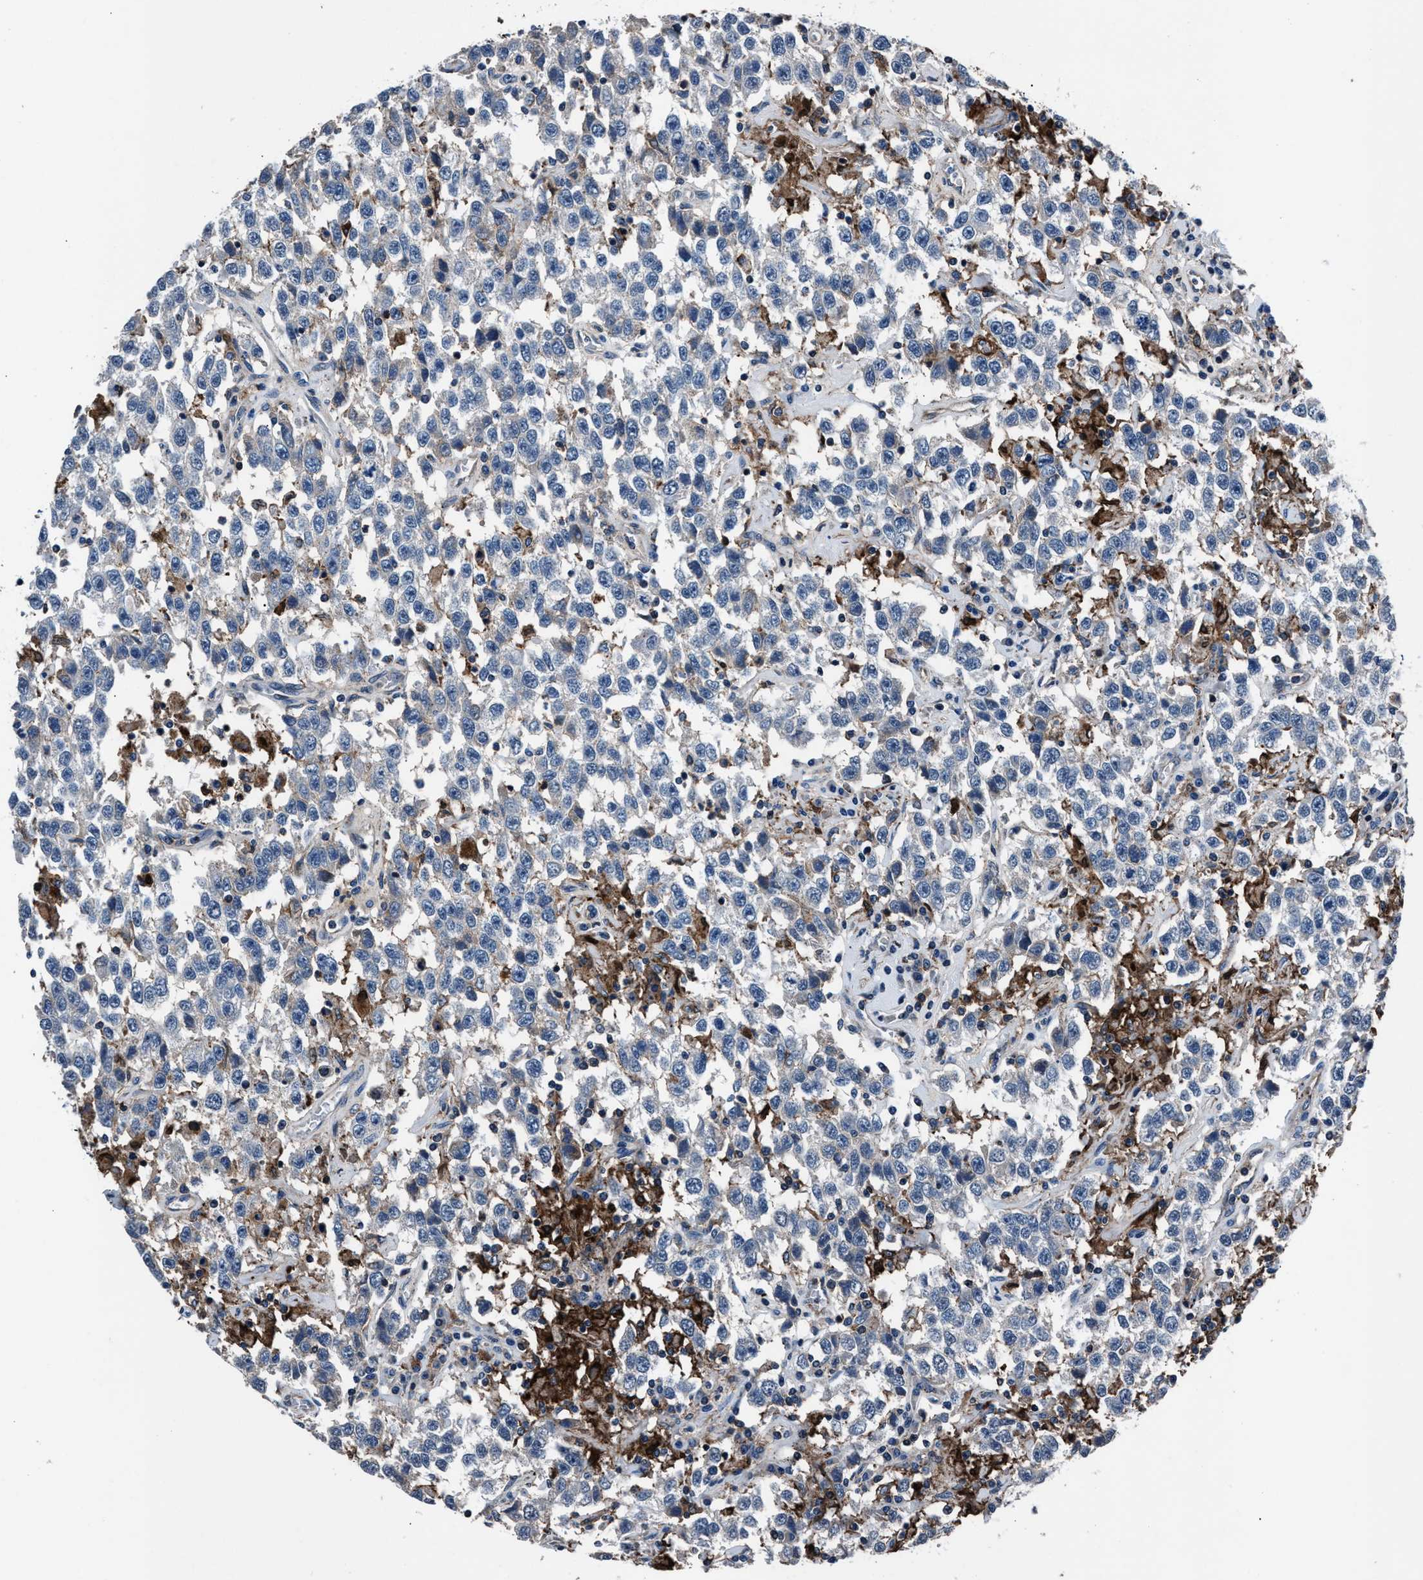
{"staining": {"intensity": "negative", "quantity": "none", "location": "none"}, "tissue": "testis cancer", "cell_type": "Tumor cells", "image_type": "cancer", "snomed": [{"axis": "morphology", "description": "Seminoma, NOS"}, {"axis": "topography", "description": "Testis"}], "caption": "The photomicrograph displays no significant staining in tumor cells of testis cancer (seminoma).", "gene": "MFSD11", "patient": {"sex": "male", "age": 41}}